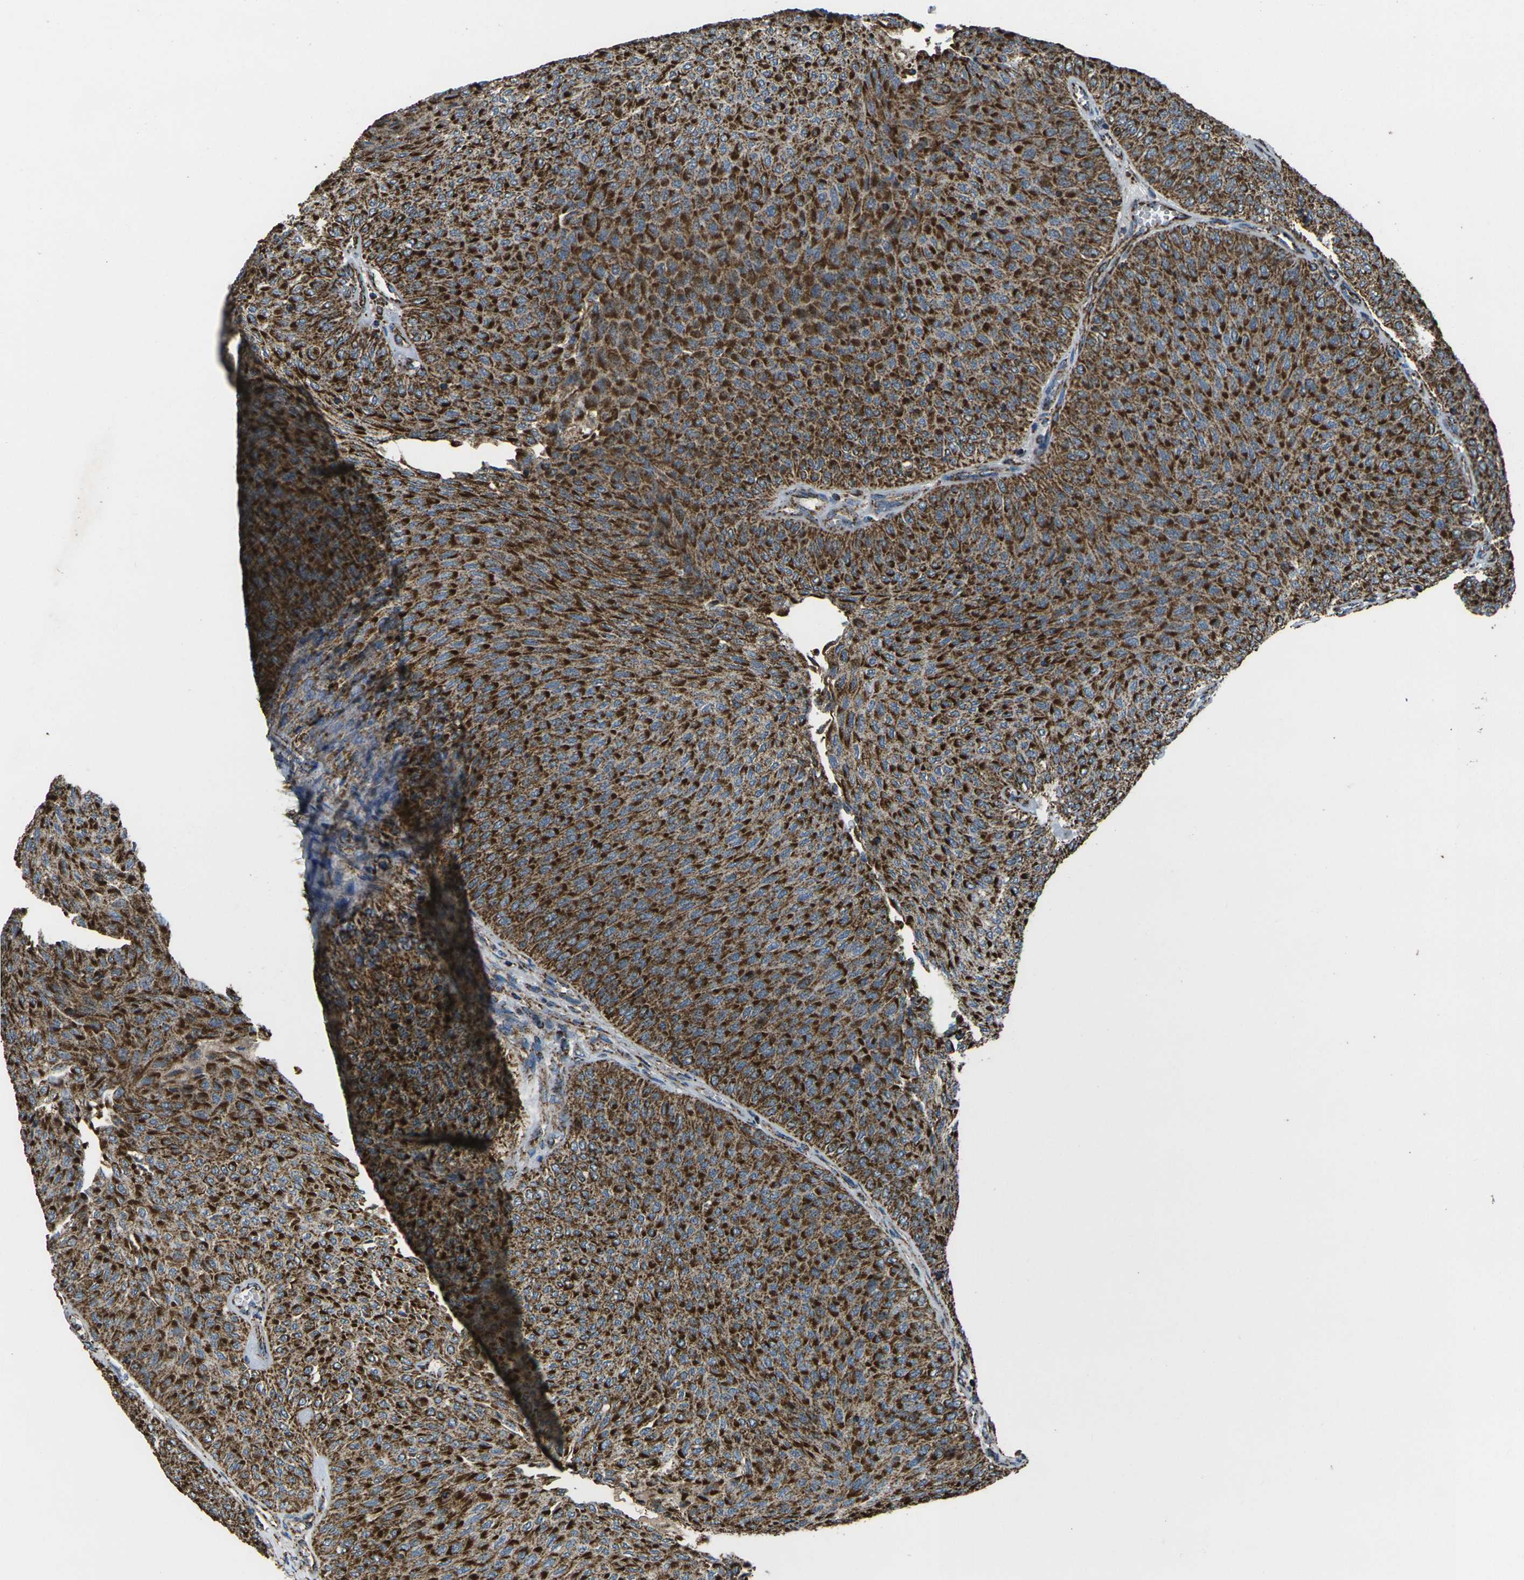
{"staining": {"intensity": "strong", "quantity": ">75%", "location": "cytoplasmic/membranous"}, "tissue": "urothelial cancer", "cell_type": "Tumor cells", "image_type": "cancer", "snomed": [{"axis": "morphology", "description": "Urothelial carcinoma, Low grade"}, {"axis": "topography", "description": "Urinary bladder"}], "caption": "Urothelial carcinoma (low-grade) tissue exhibits strong cytoplasmic/membranous expression in approximately >75% of tumor cells, visualized by immunohistochemistry.", "gene": "KLHL5", "patient": {"sex": "male", "age": 78}}